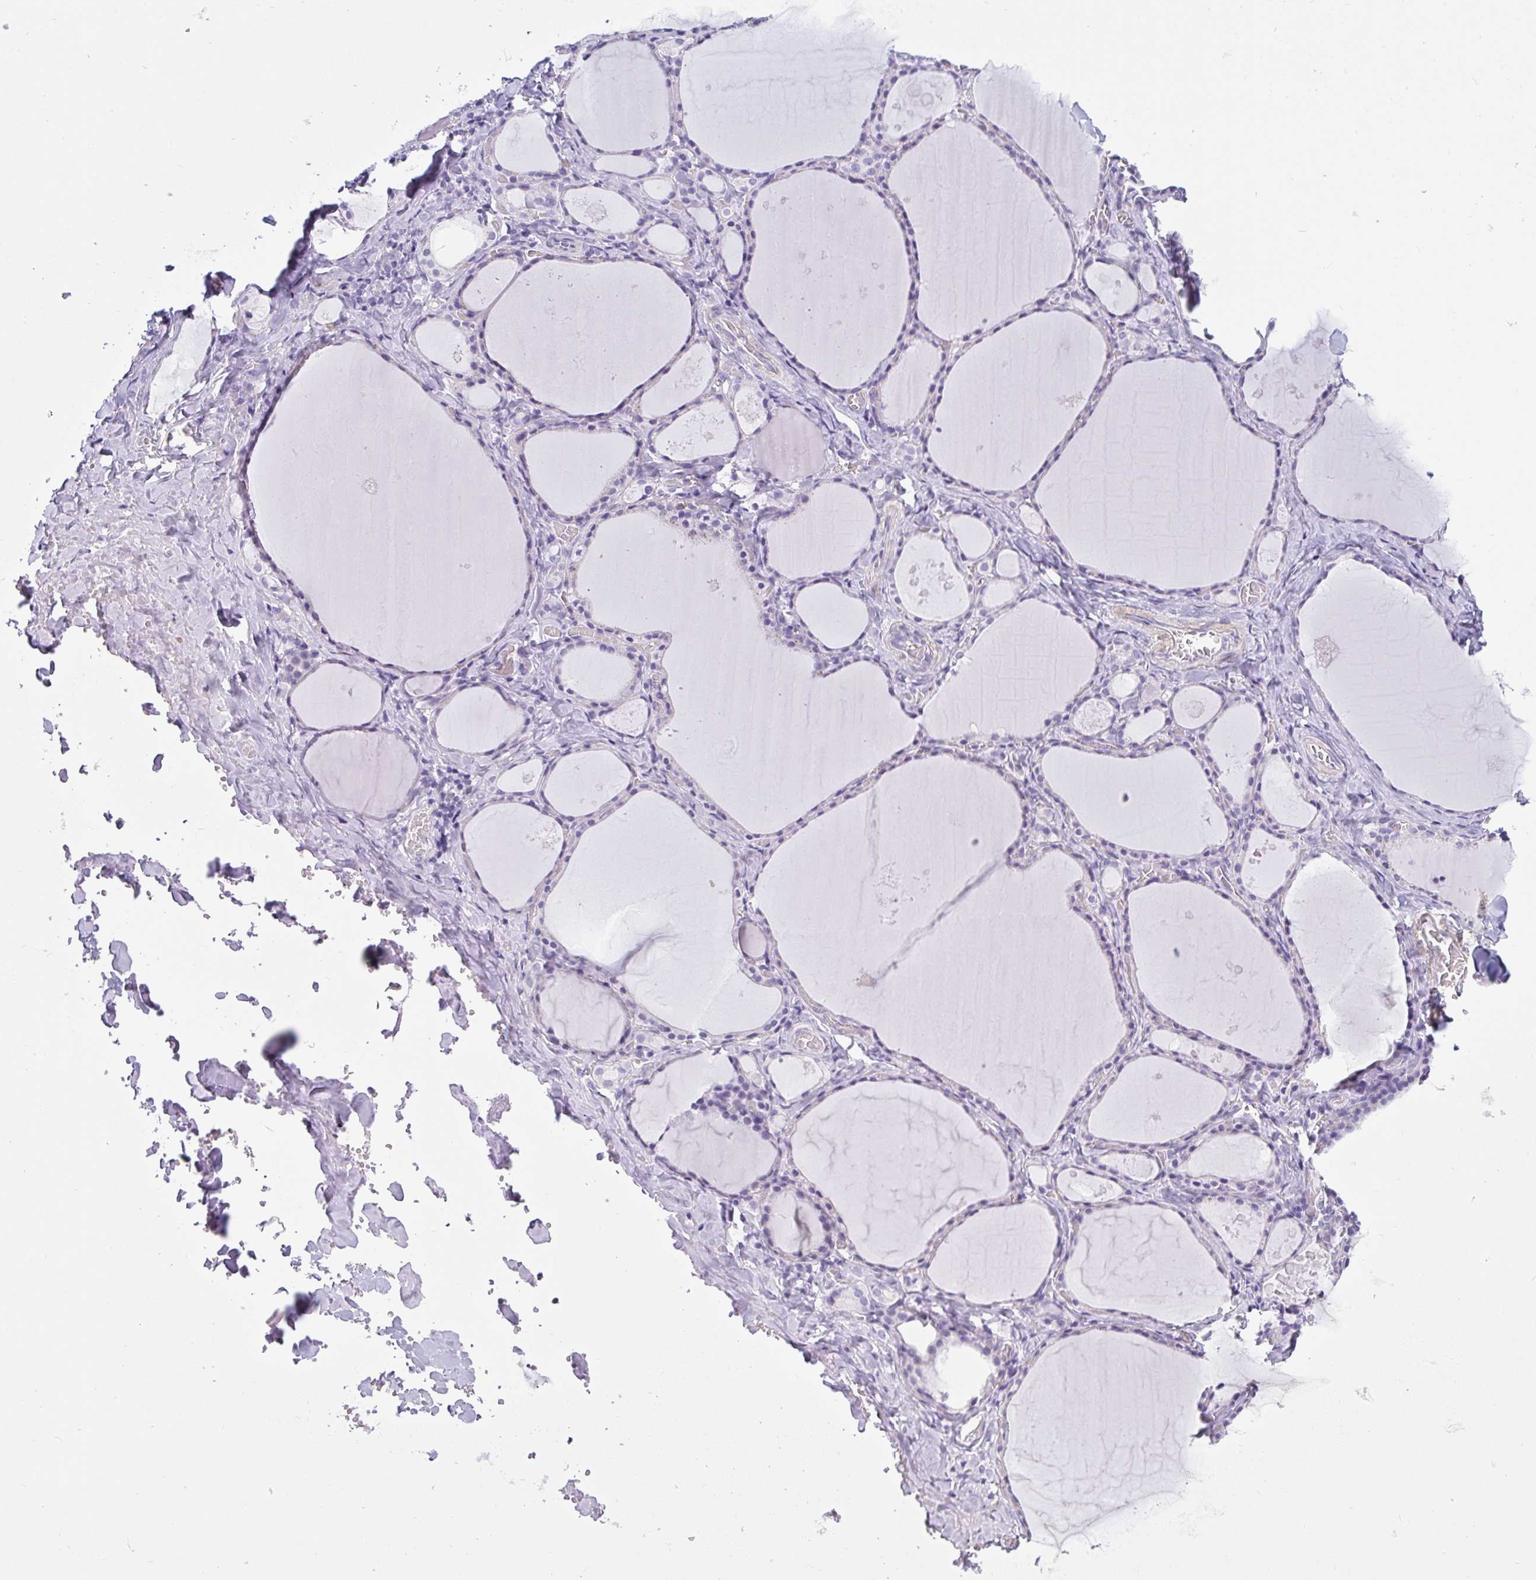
{"staining": {"intensity": "negative", "quantity": "none", "location": "none"}, "tissue": "thyroid gland", "cell_type": "Glandular cells", "image_type": "normal", "snomed": [{"axis": "morphology", "description": "Normal tissue, NOS"}, {"axis": "topography", "description": "Thyroid gland"}], "caption": "Immunohistochemistry micrograph of unremarkable thyroid gland: human thyroid gland stained with DAB (3,3'-diaminobenzidine) demonstrates no significant protein expression in glandular cells.", "gene": "SUZ12", "patient": {"sex": "male", "age": 56}}